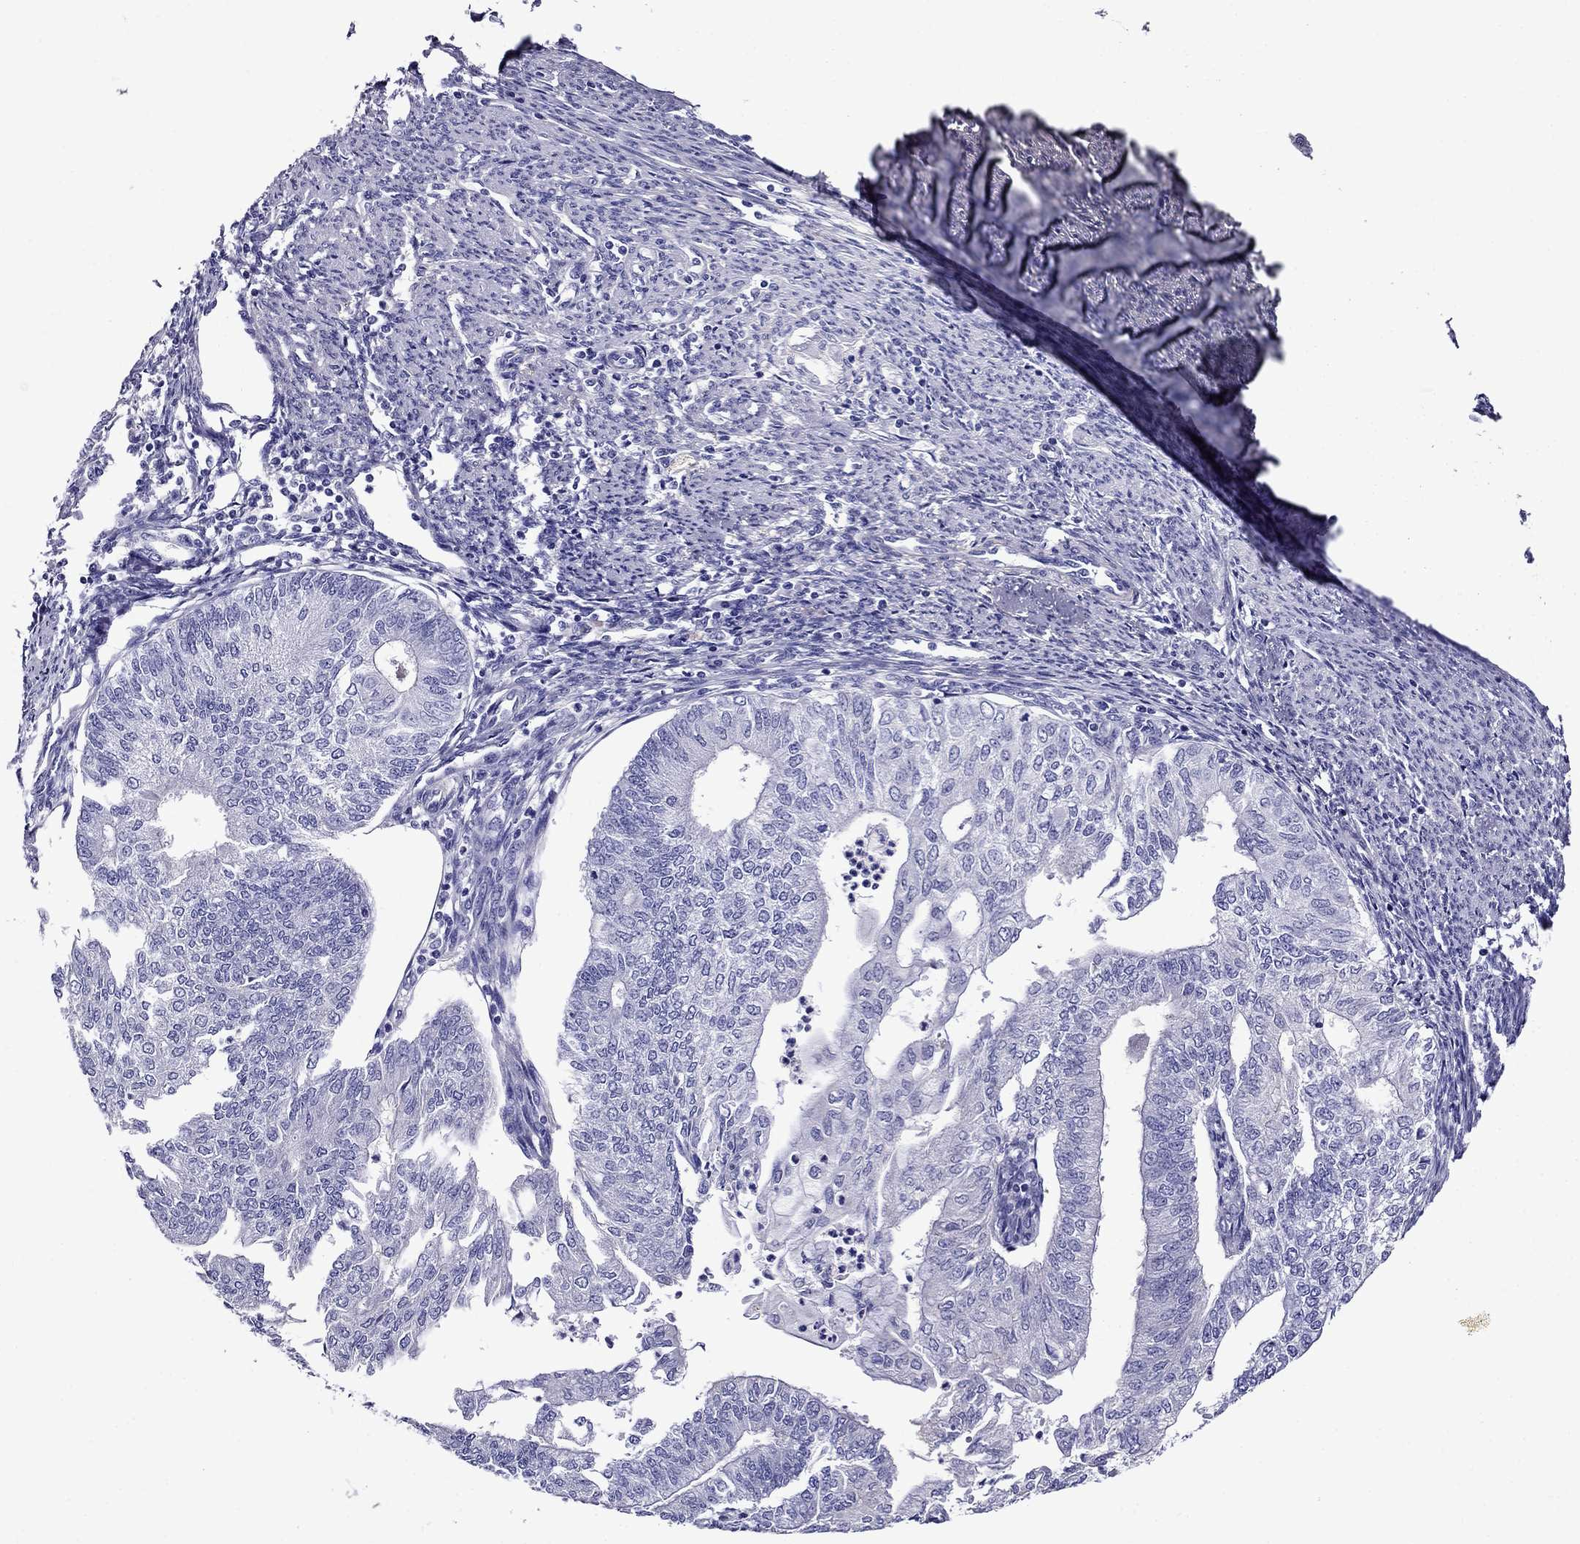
{"staining": {"intensity": "negative", "quantity": "none", "location": "none"}, "tissue": "endometrial cancer", "cell_type": "Tumor cells", "image_type": "cancer", "snomed": [{"axis": "morphology", "description": "Adenocarcinoma, NOS"}, {"axis": "topography", "description": "Endometrium"}], "caption": "Immunohistochemical staining of endometrial cancer (adenocarcinoma) demonstrates no significant staining in tumor cells.", "gene": "SCG2", "patient": {"sex": "female", "age": 59}}